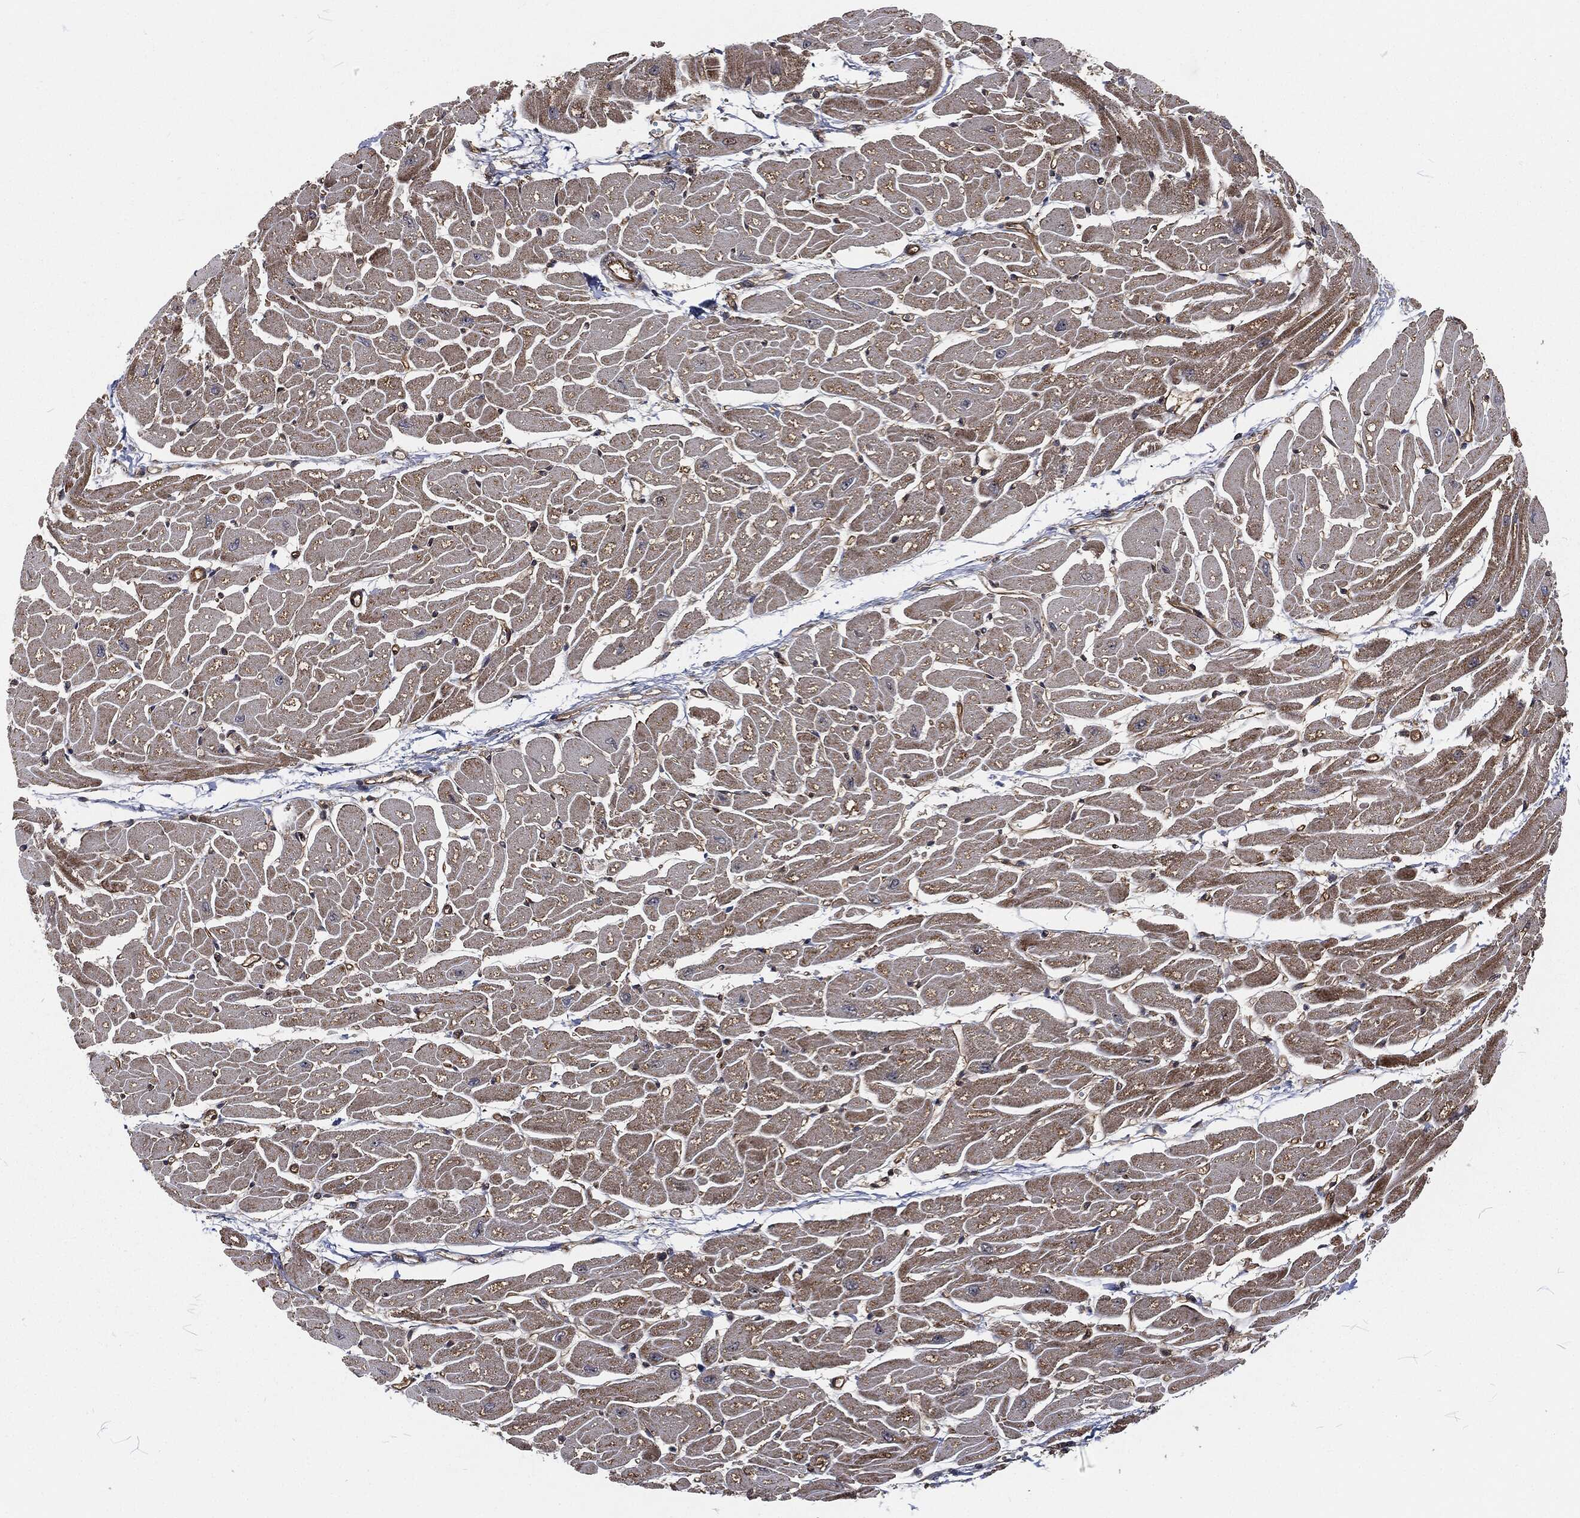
{"staining": {"intensity": "strong", "quantity": "25%-75%", "location": "cytoplasmic/membranous"}, "tissue": "heart muscle", "cell_type": "Cardiomyocytes", "image_type": "normal", "snomed": [{"axis": "morphology", "description": "Normal tissue, NOS"}, {"axis": "topography", "description": "Heart"}], "caption": "High-magnification brightfield microscopy of normal heart muscle stained with DAB (3,3'-diaminobenzidine) (brown) and counterstained with hematoxylin (blue). cardiomyocytes exhibit strong cytoplasmic/membranous staining is seen in approximately25%-75% of cells.", "gene": "RFTN1", "patient": {"sex": "male", "age": 57}}